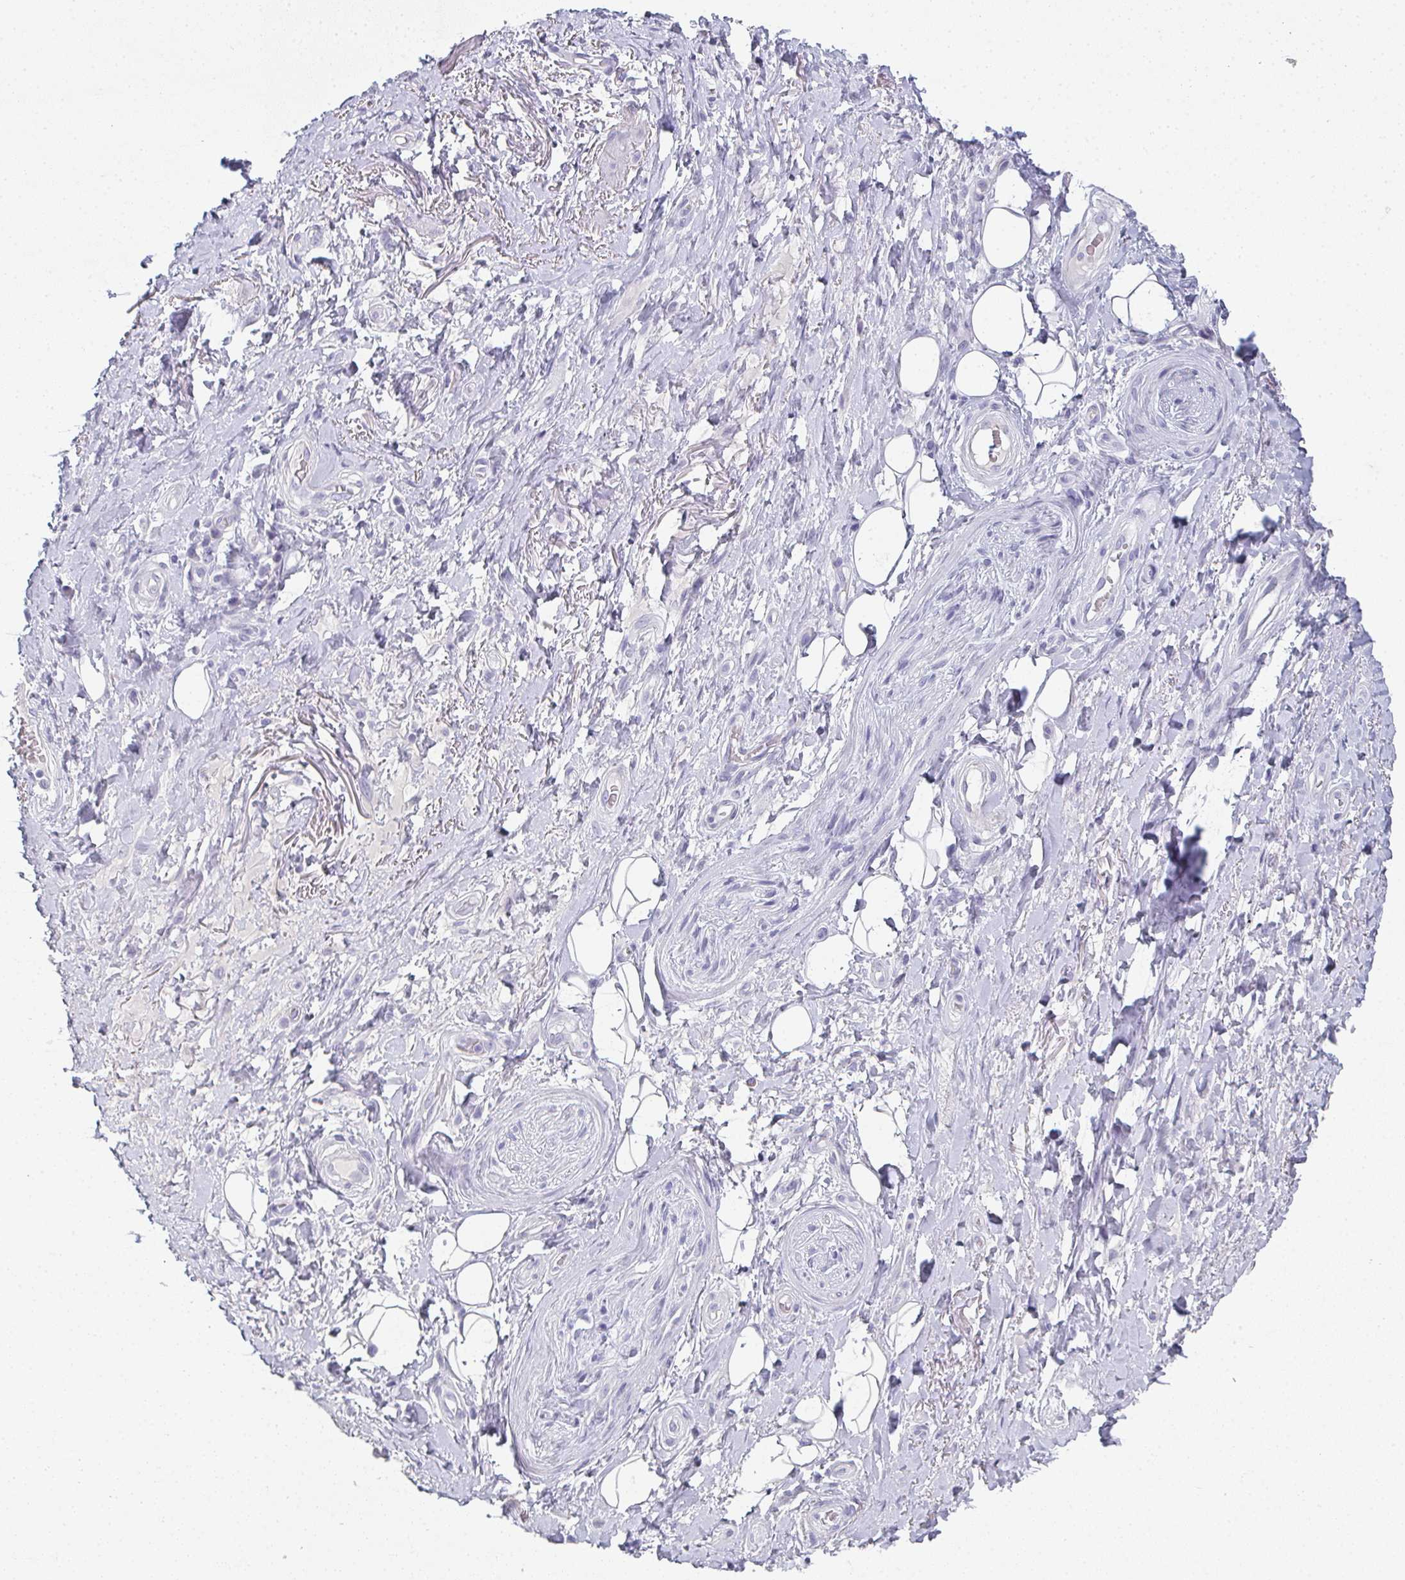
{"staining": {"intensity": "negative", "quantity": "none", "location": "none"}, "tissue": "adipose tissue", "cell_type": "Adipocytes", "image_type": "normal", "snomed": [{"axis": "morphology", "description": "Normal tissue, NOS"}, {"axis": "topography", "description": "Anal"}, {"axis": "topography", "description": "Peripheral nerve tissue"}], "caption": "Histopathology image shows no protein expression in adipocytes of benign adipose tissue. (IHC, brightfield microscopy, high magnification).", "gene": "SLC36A2", "patient": {"sex": "male", "age": 53}}